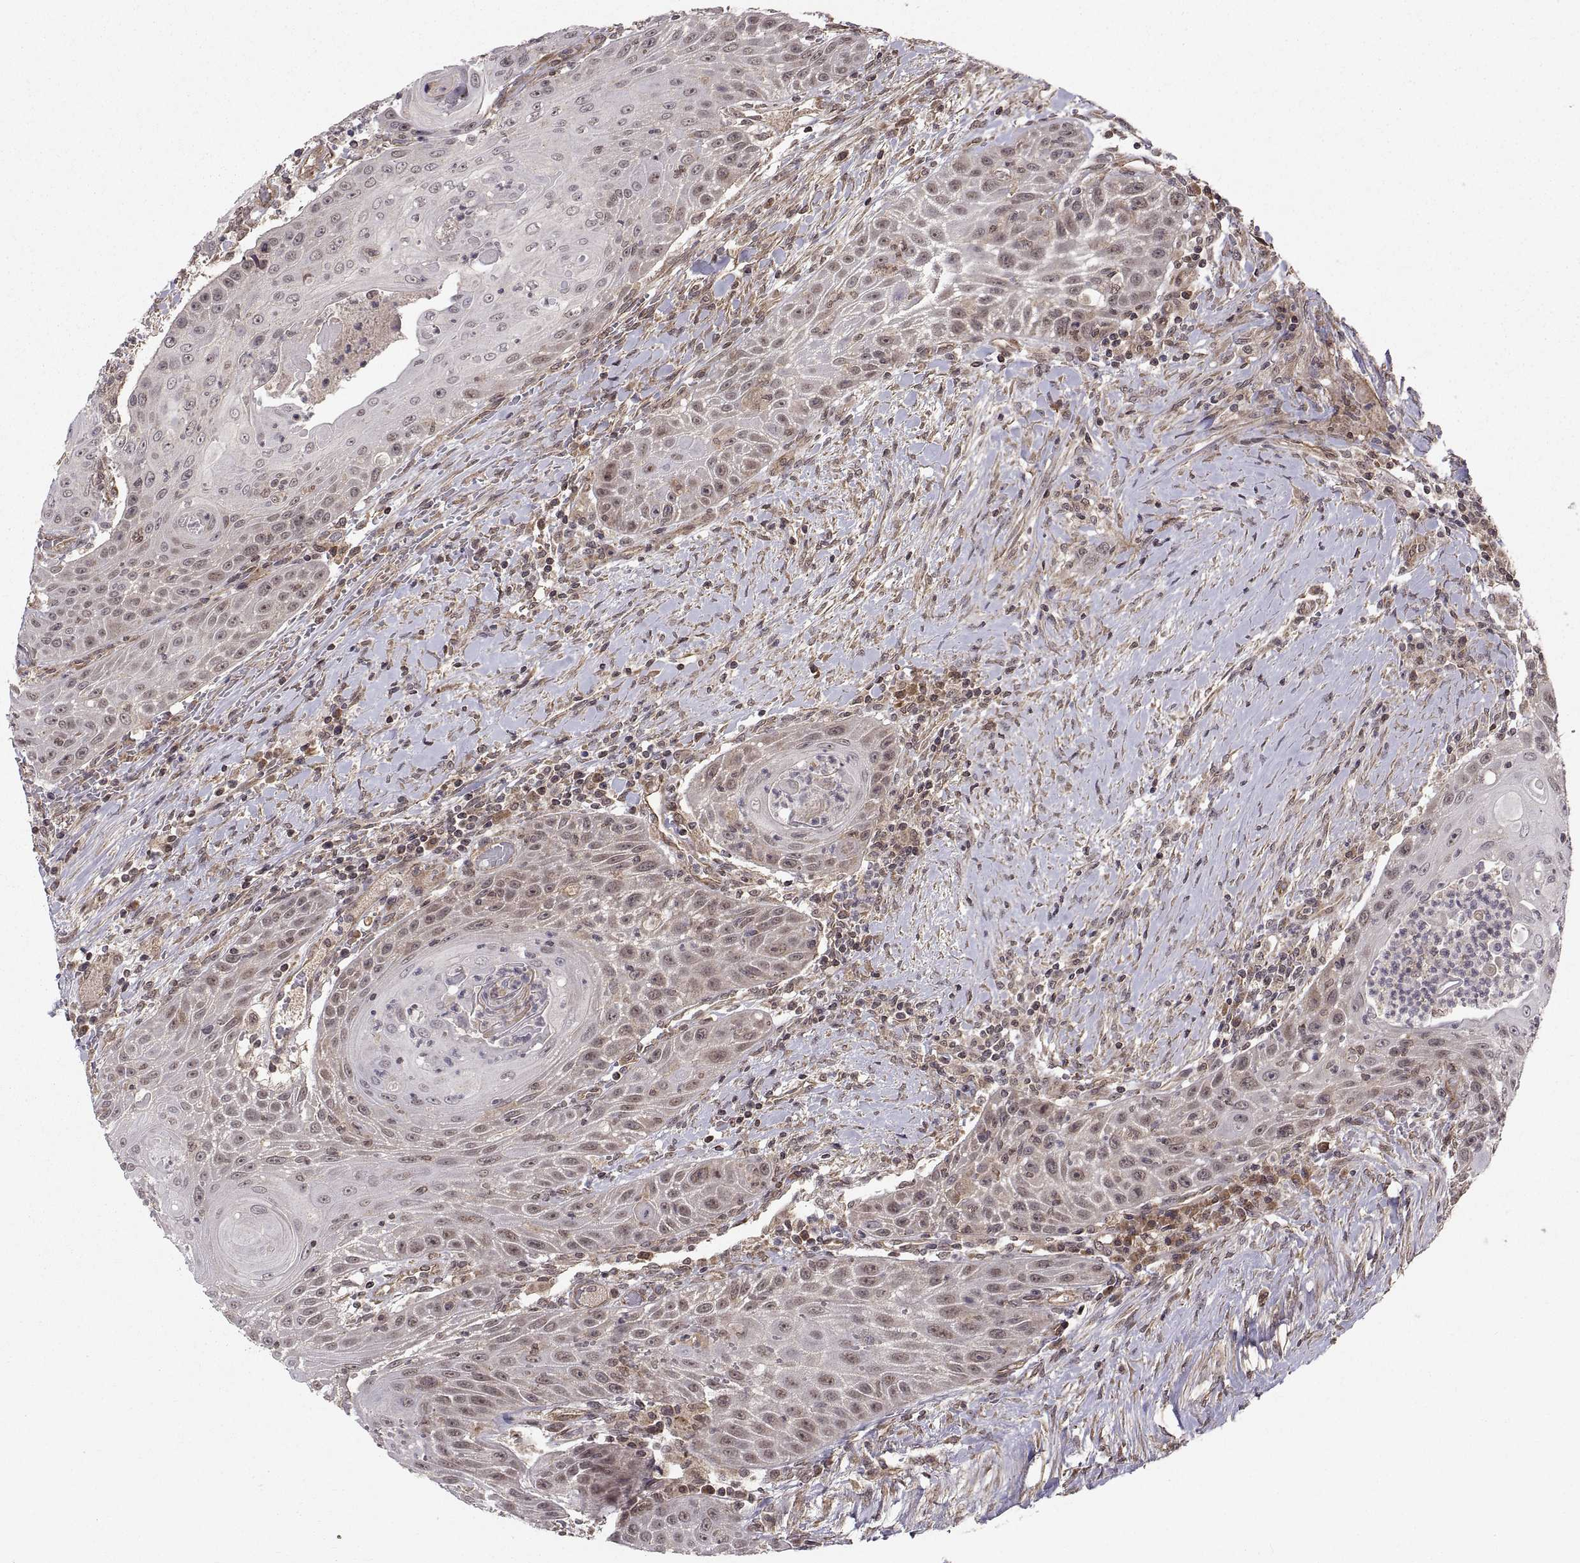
{"staining": {"intensity": "weak", "quantity": "25%-75%", "location": "cytoplasmic/membranous"}, "tissue": "head and neck cancer", "cell_type": "Tumor cells", "image_type": "cancer", "snomed": [{"axis": "morphology", "description": "Squamous cell carcinoma, NOS"}, {"axis": "topography", "description": "Head-Neck"}], "caption": "Approximately 25%-75% of tumor cells in head and neck cancer (squamous cell carcinoma) display weak cytoplasmic/membranous protein staining as visualized by brown immunohistochemical staining.", "gene": "ABL2", "patient": {"sex": "male", "age": 69}}